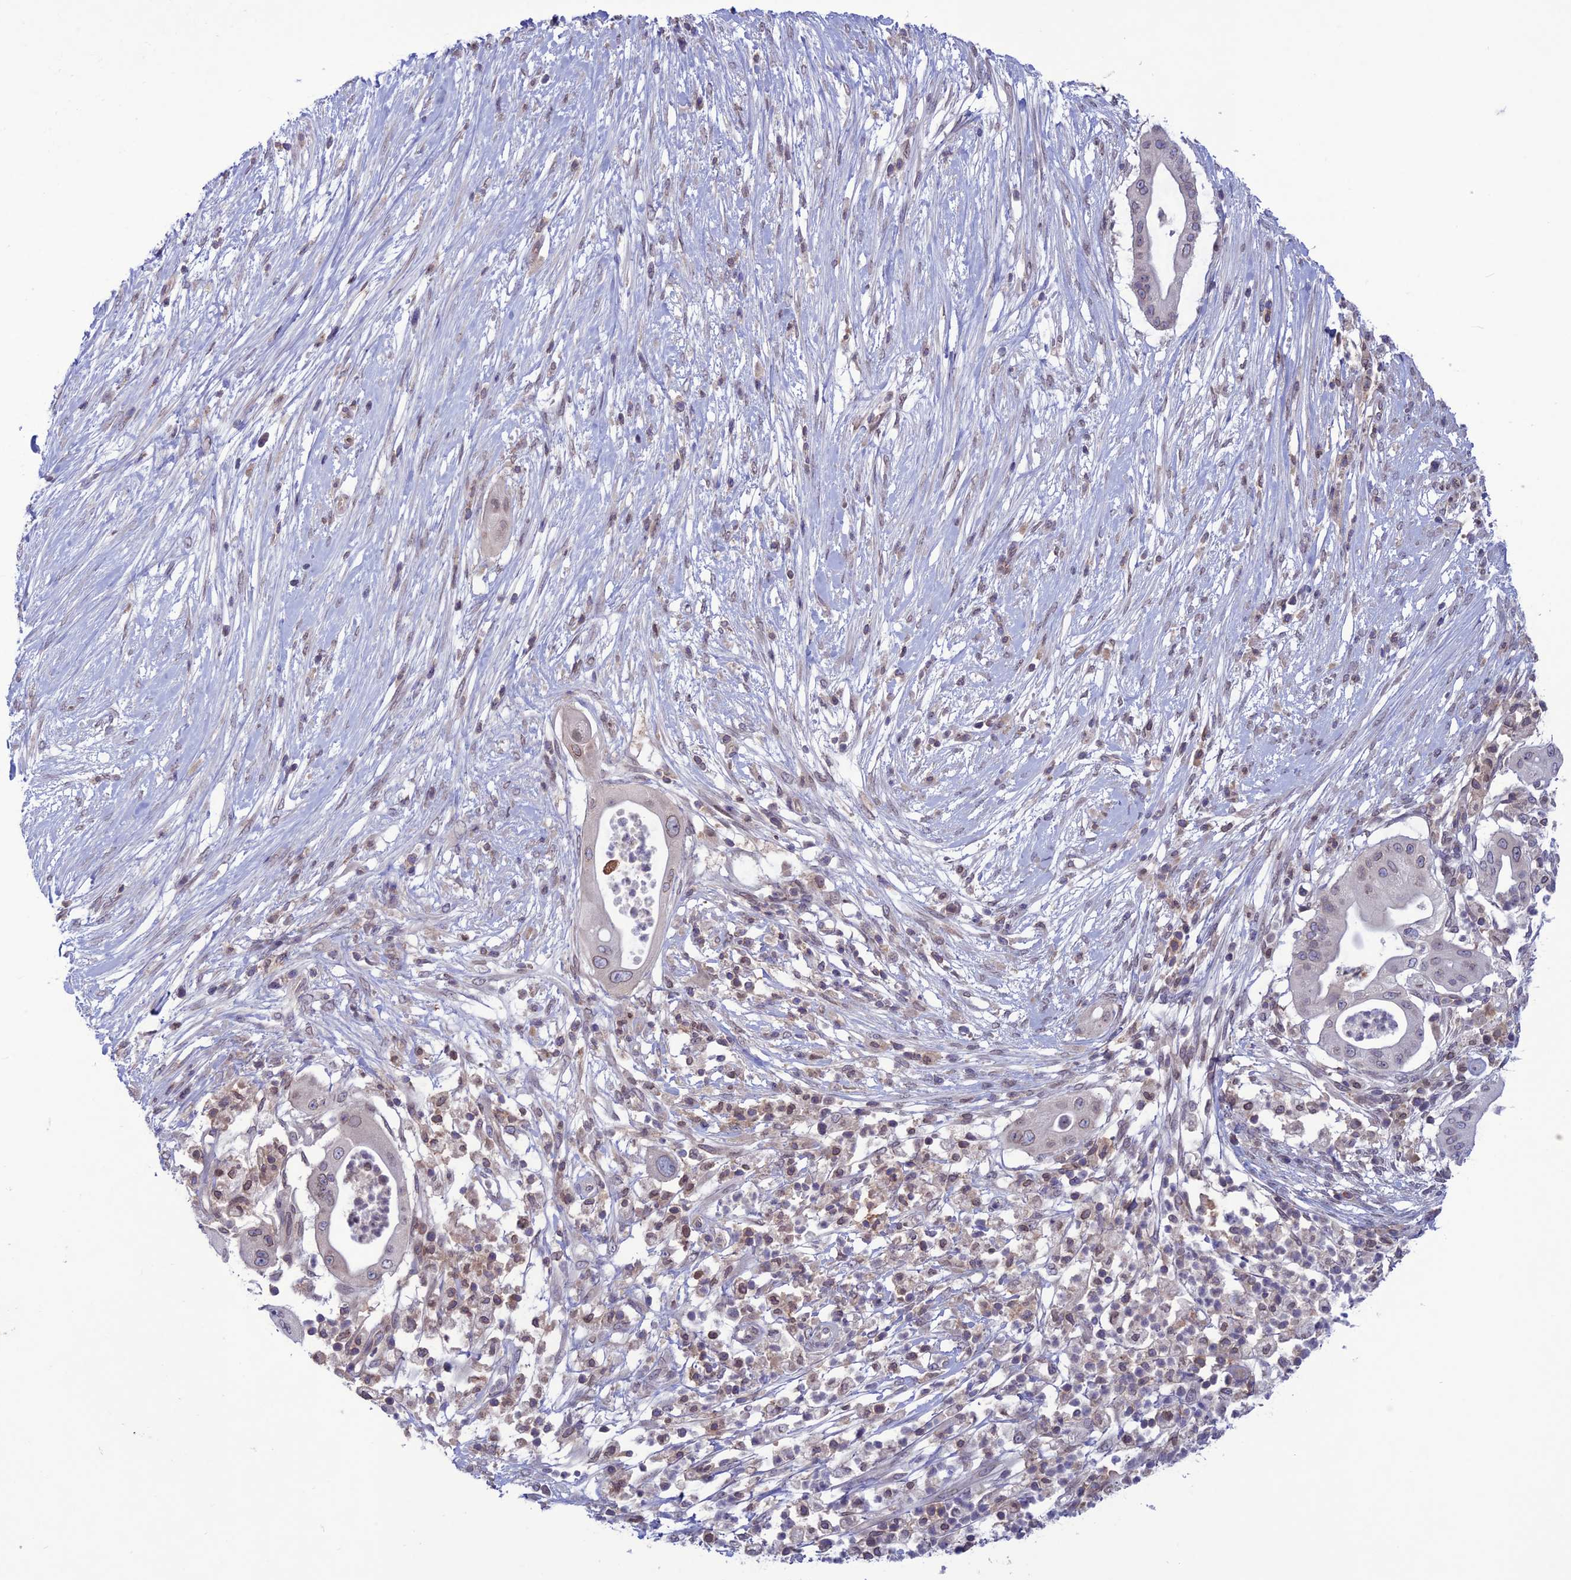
{"staining": {"intensity": "weak", "quantity": ">75%", "location": "cytoplasmic/membranous,nuclear"}, "tissue": "pancreatic cancer", "cell_type": "Tumor cells", "image_type": "cancer", "snomed": [{"axis": "morphology", "description": "Adenocarcinoma, NOS"}, {"axis": "topography", "description": "Pancreas"}], "caption": "Approximately >75% of tumor cells in adenocarcinoma (pancreatic) show weak cytoplasmic/membranous and nuclear protein positivity as visualized by brown immunohistochemical staining.", "gene": "WDR46", "patient": {"sex": "male", "age": 68}}